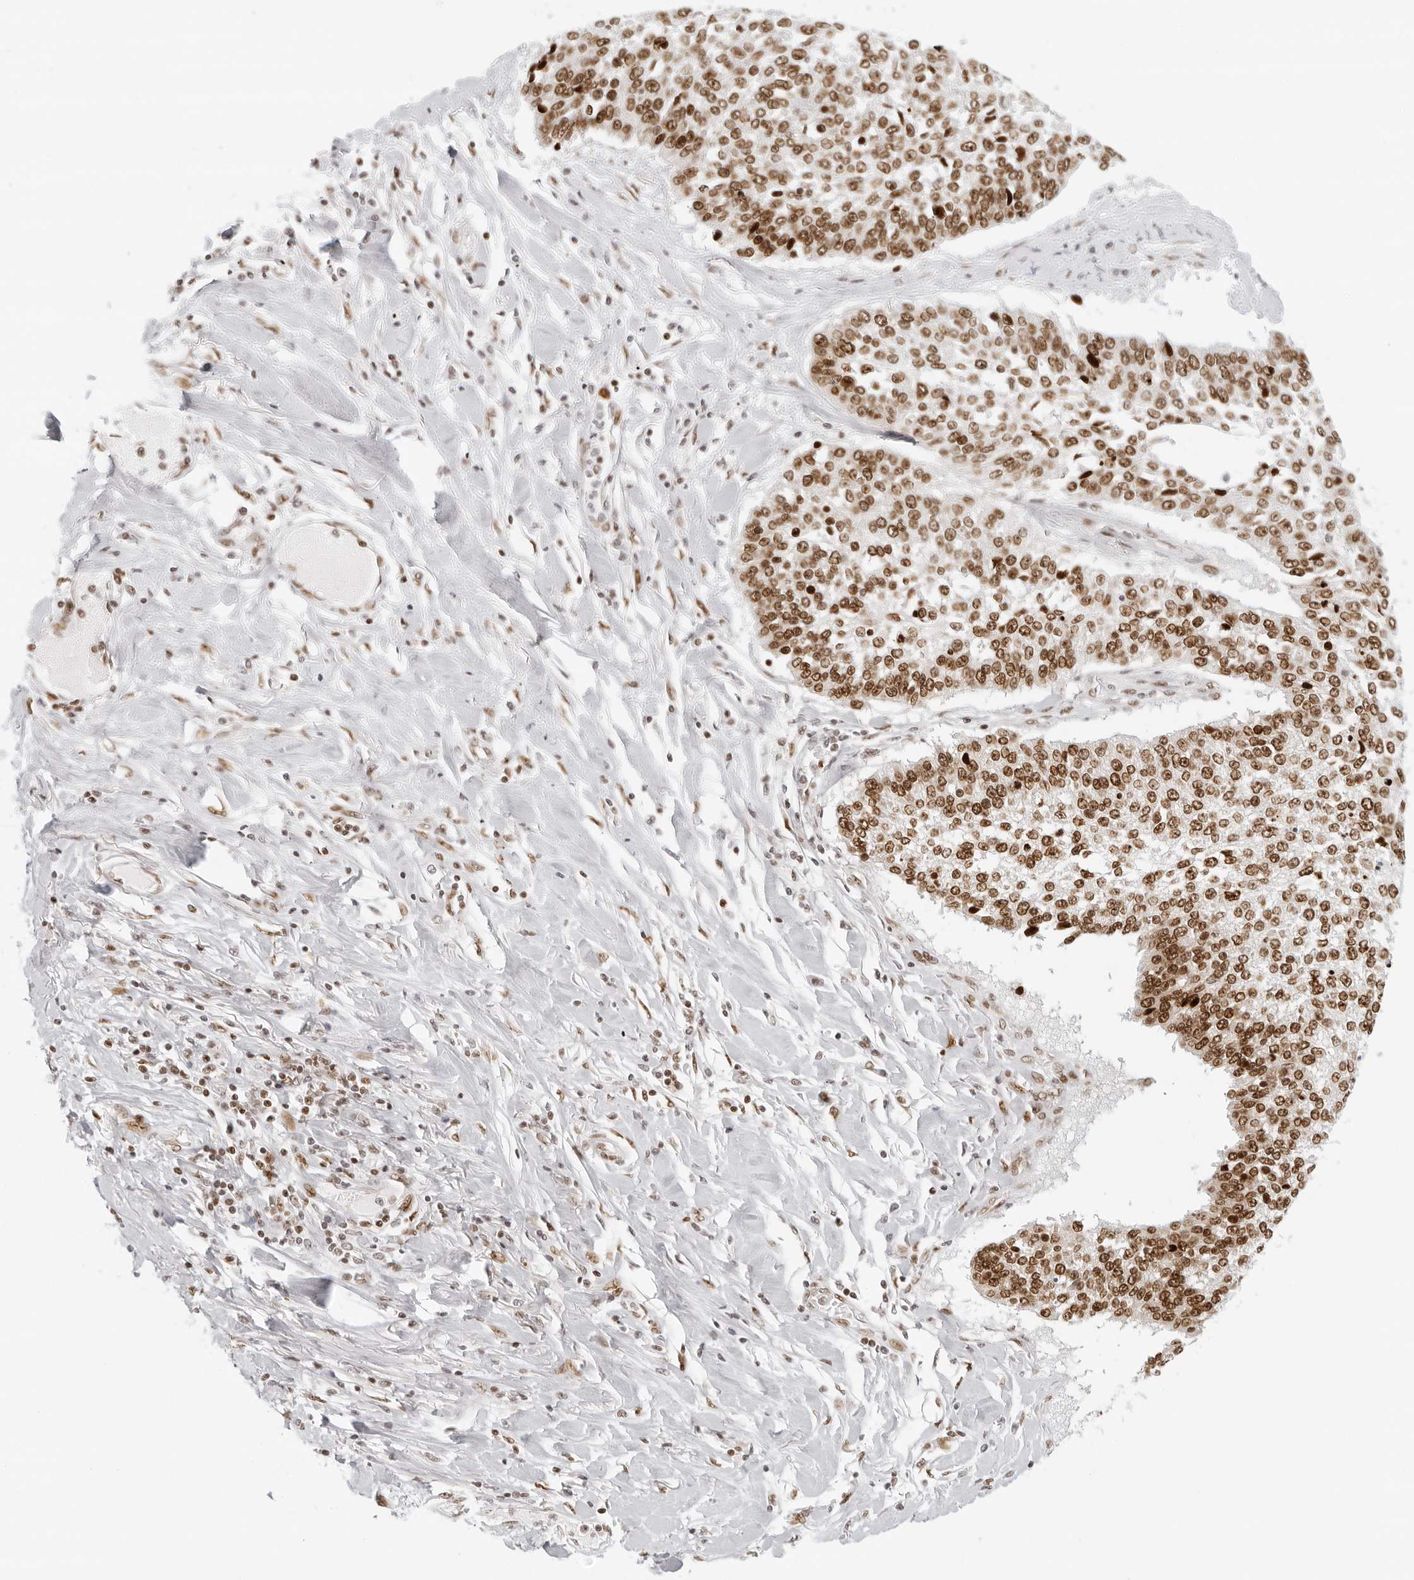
{"staining": {"intensity": "strong", "quantity": ">75%", "location": "nuclear"}, "tissue": "lung cancer", "cell_type": "Tumor cells", "image_type": "cancer", "snomed": [{"axis": "morphology", "description": "Normal tissue, NOS"}, {"axis": "morphology", "description": "Squamous cell carcinoma, NOS"}, {"axis": "topography", "description": "Cartilage tissue"}, {"axis": "topography", "description": "Bronchus"}, {"axis": "topography", "description": "Lung"}, {"axis": "topography", "description": "Peripheral nerve tissue"}], "caption": "Immunohistochemistry histopathology image of human lung cancer stained for a protein (brown), which shows high levels of strong nuclear positivity in about >75% of tumor cells.", "gene": "RCC1", "patient": {"sex": "female", "age": 49}}